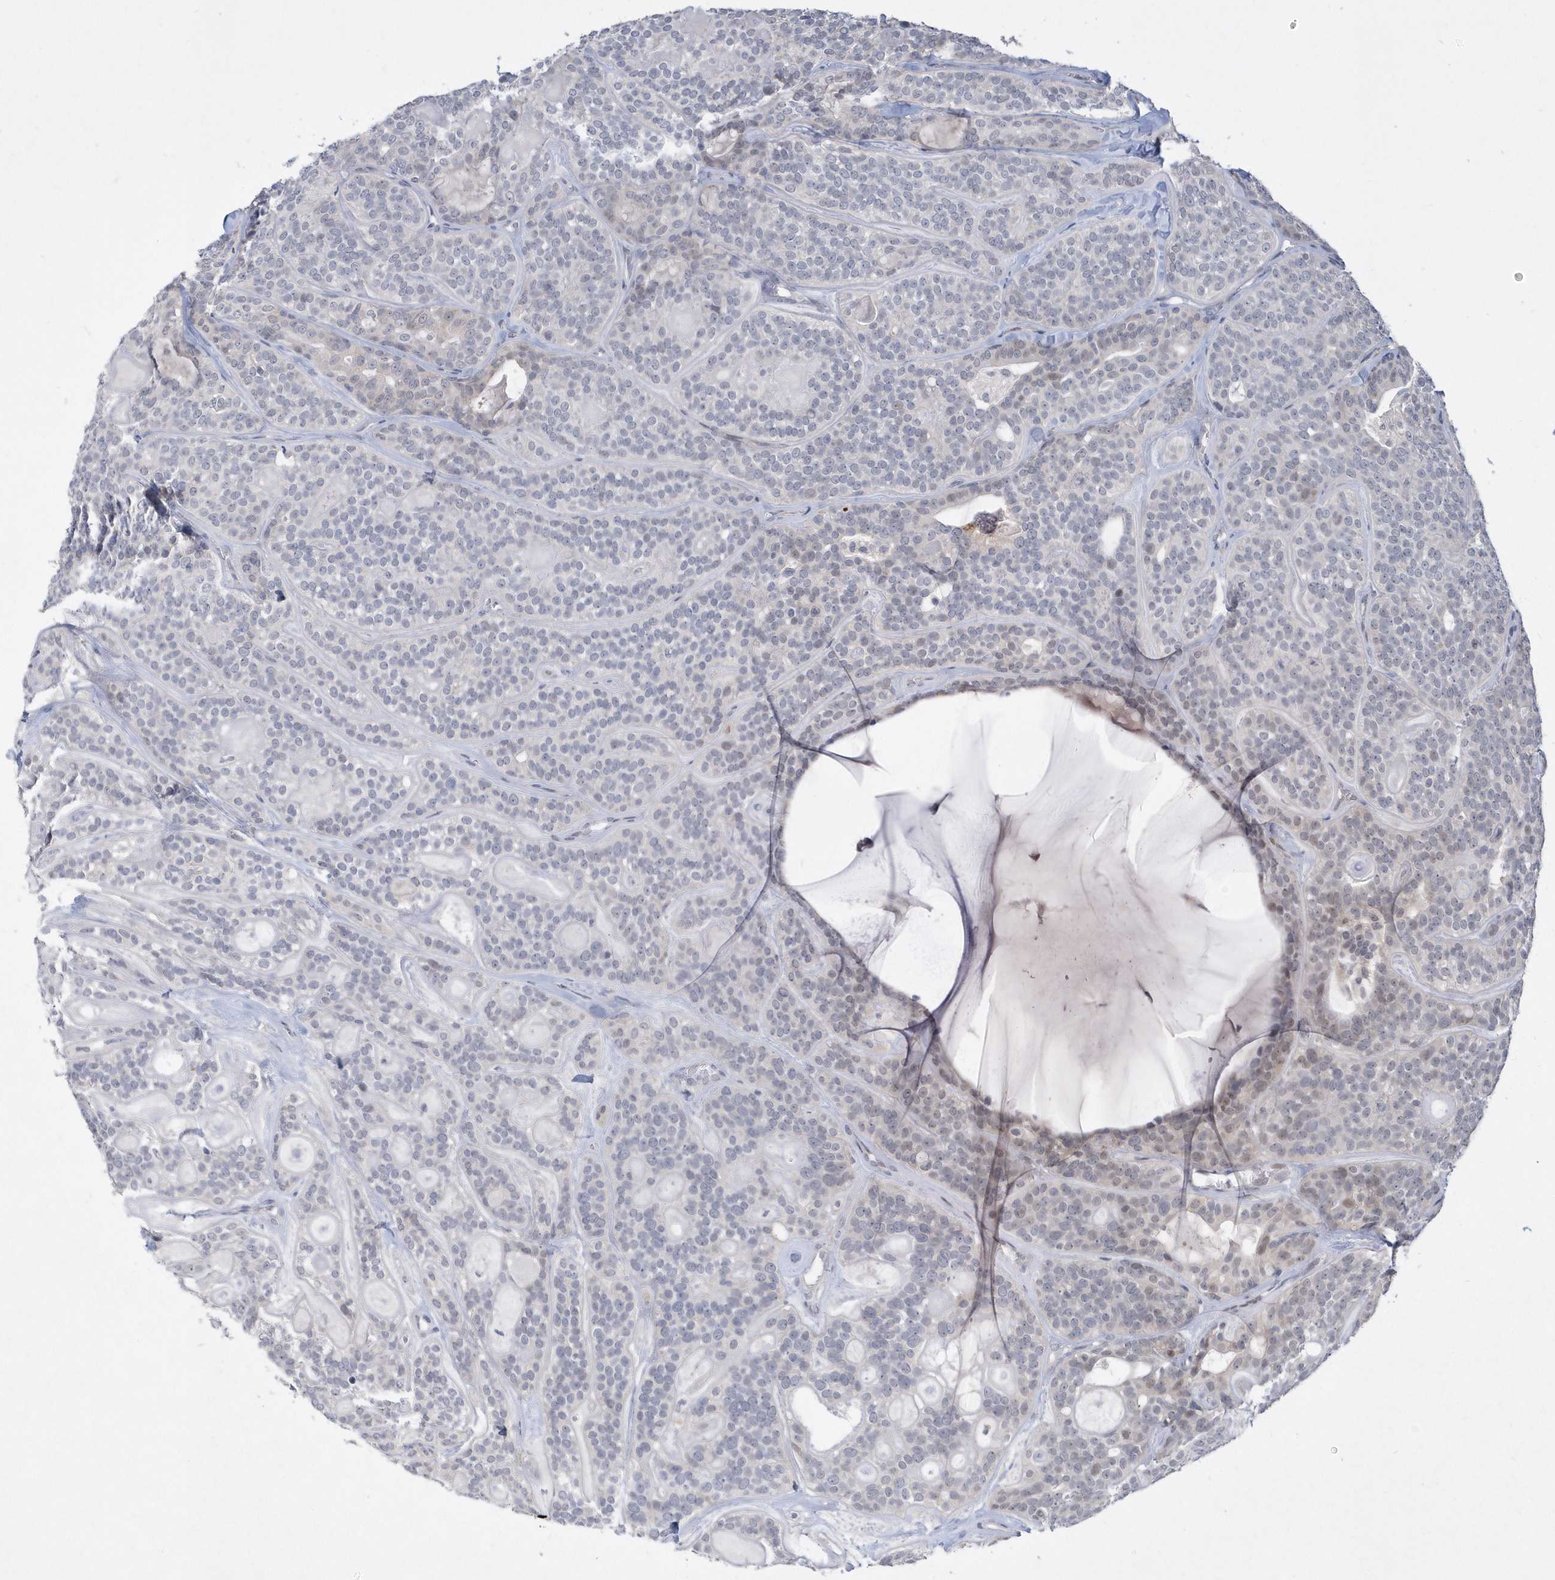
{"staining": {"intensity": "negative", "quantity": "none", "location": "none"}, "tissue": "head and neck cancer", "cell_type": "Tumor cells", "image_type": "cancer", "snomed": [{"axis": "morphology", "description": "Adenocarcinoma, NOS"}, {"axis": "topography", "description": "Head-Neck"}], "caption": "The IHC histopathology image has no significant expression in tumor cells of head and neck adenocarcinoma tissue. Nuclei are stained in blue.", "gene": "TSPEAR", "patient": {"sex": "male", "age": 66}}